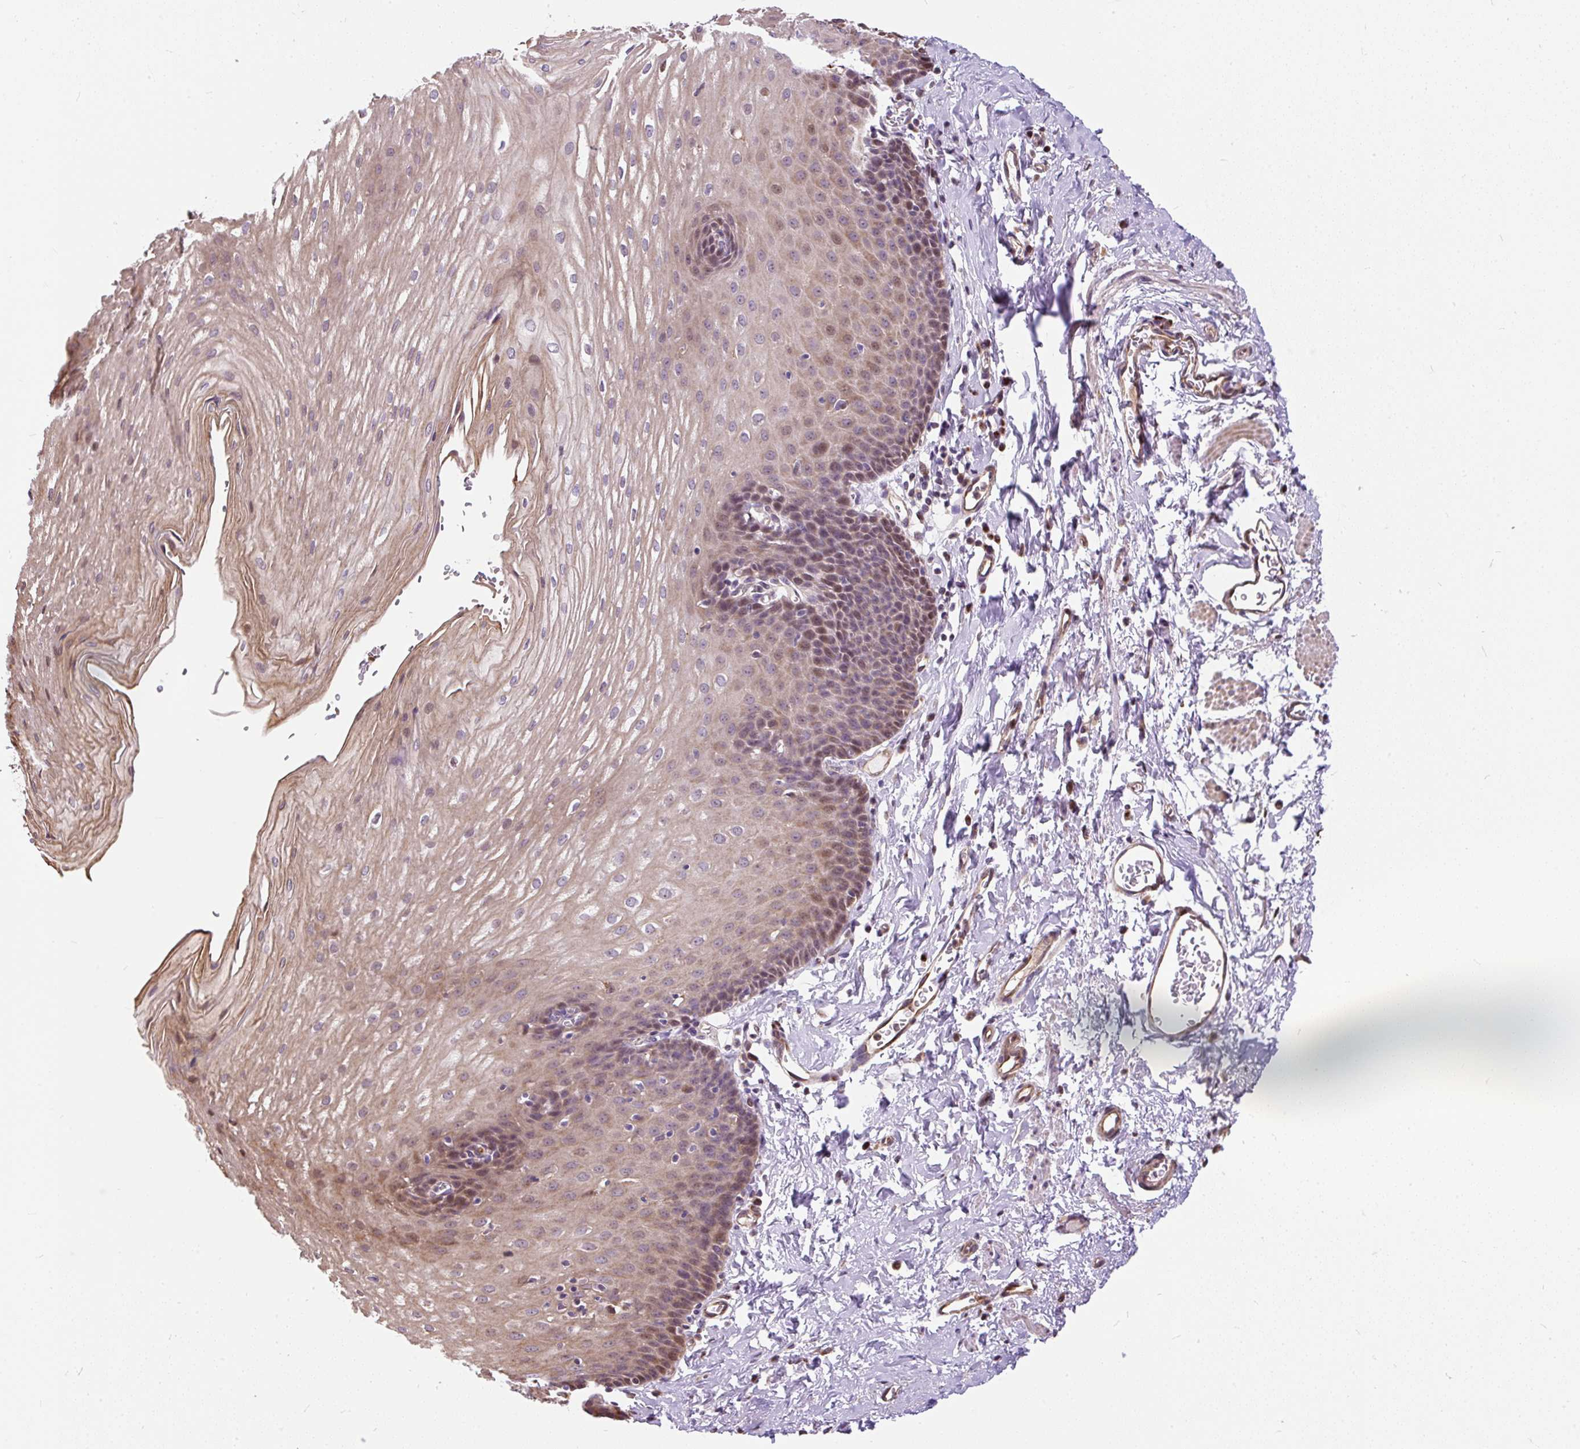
{"staining": {"intensity": "moderate", "quantity": "25%-75%", "location": "cytoplasmic/membranous,nuclear"}, "tissue": "esophagus", "cell_type": "Squamous epithelial cells", "image_type": "normal", "snomed": [{"axis": "morphology", "description": "Normal tissue, NOS"}, {"axis": "topography", "description": "Esophagus"}], "caption": "High-power microscopy captured an immunohistochemistry micrograph of normal esophagus, revealing moderate cytoplasmic/membranous,nuclear positivity in about 25%-75% of squamous epithelial cells.", "gene": "PUS7L", "patient": {"sex": "male", "age": 70}}